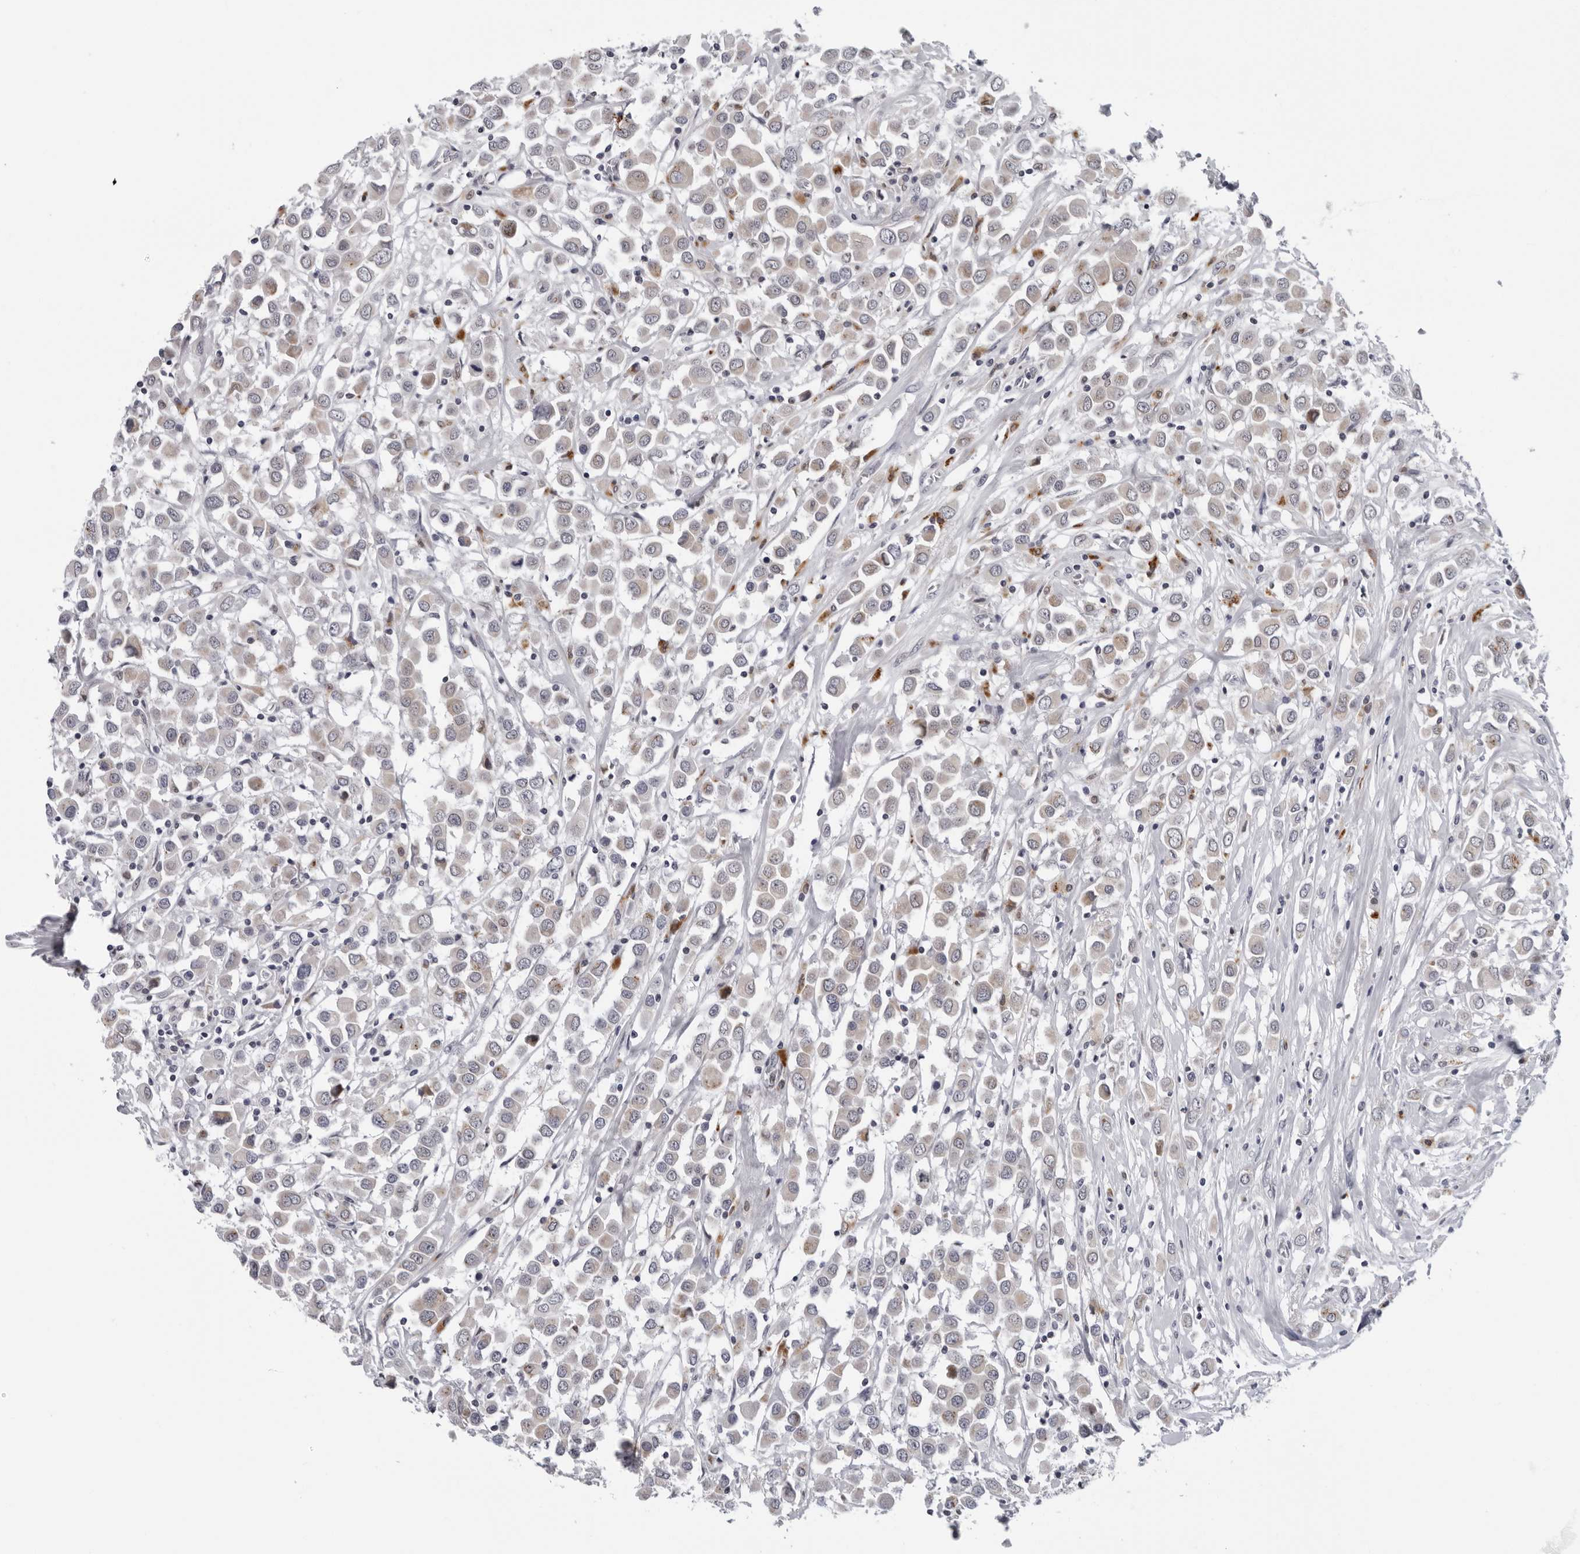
{"staining": {"intensity": "weak", "quantity": "<25%", "location": "cytoplasmic/membranous"}, "tissue": "breast cancer", "cell_type": "Tumor cells", "image_type": "cancer", "snomed": [{"axis": "morphology", "description": "Duct carcinoma"}, {"axis": "topography", "description": "Breast"}], "caption": "Tumor cells are negative for protein expression in human intraductal carcinoma (breast). (DAB (3,3'-diaminobenzidine) IHC visualized using brightfield microscopy, high magnification).", "gene": "CPT2", "patient": {"sex": "female", "age": 61}}